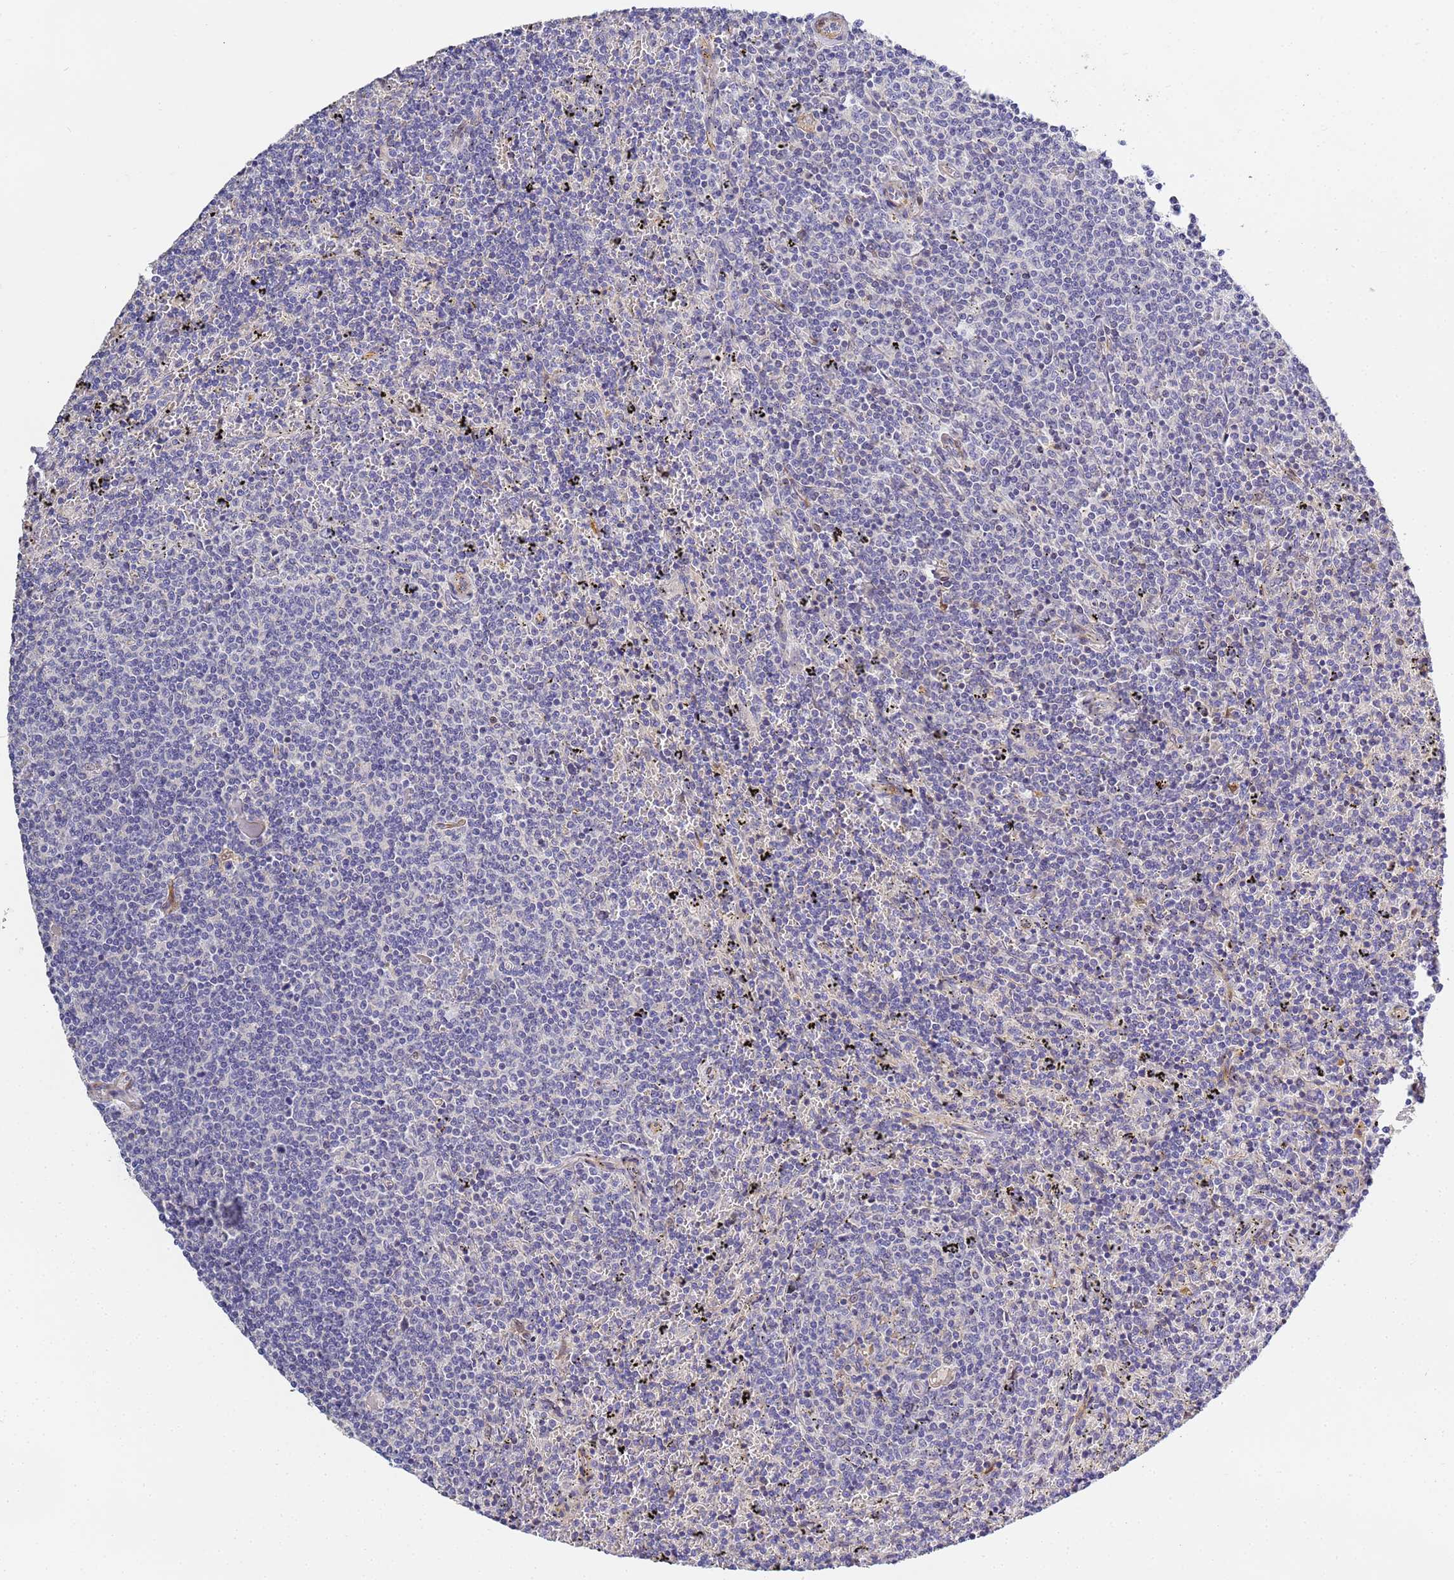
{"staining": {"intensity": "negative", "quantity": "none", "location": "none"}, "tissue": "lymphoma", "cell_type": "Tumor cells", "image_type": "cancer", "snomed": [{"axis": "morphology", "description": "Malignant lymphoma, non-Hodgkin's type, Low grade"}, {"axis": "topography", "description": "Spleen"}], "caption": "Tumor cells show no significant expression in lymphoma.", "gene": "CFH", "patient": {"sex": "female", "age": 50}}